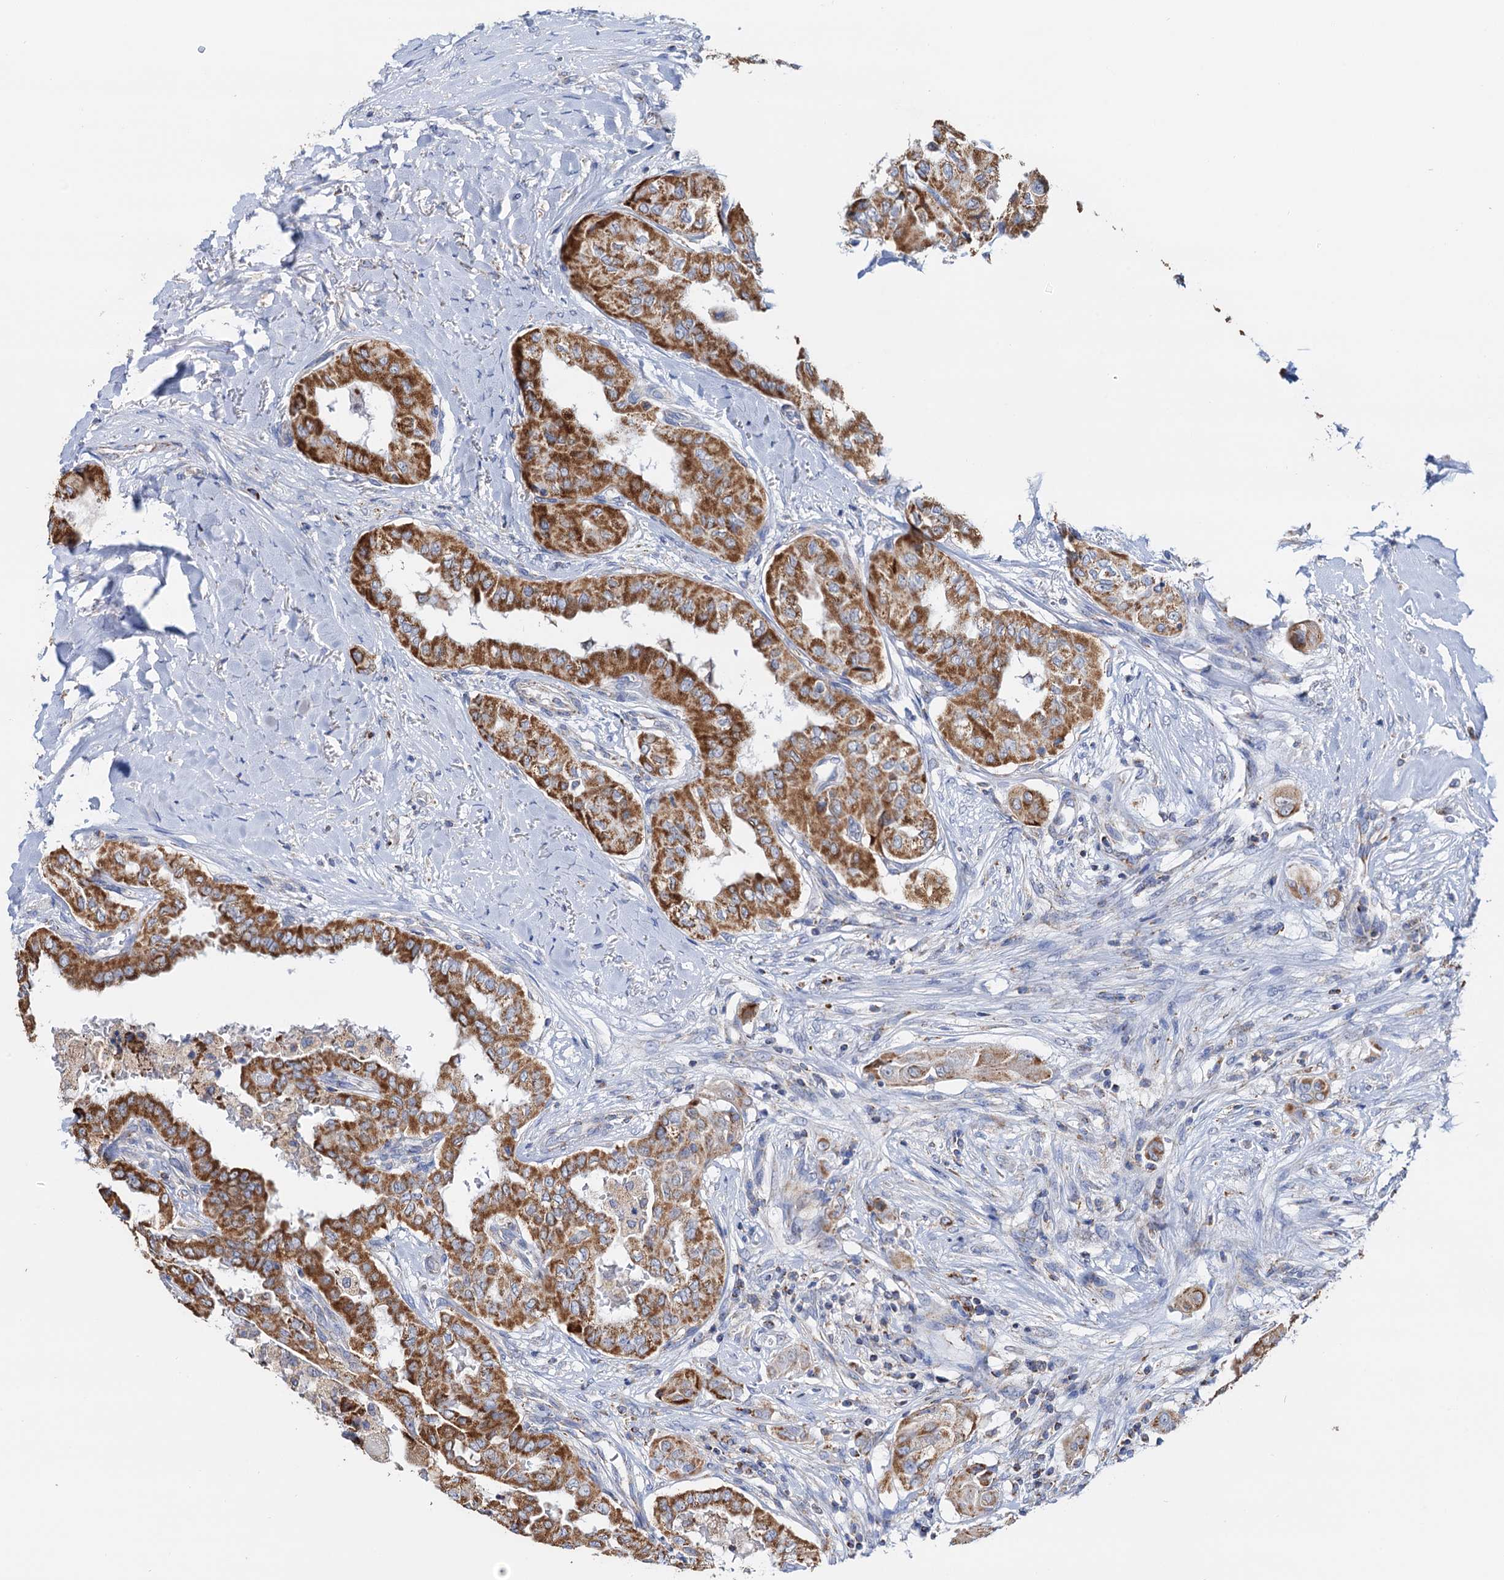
{"staining": {"intensity": "strong", "quantity": ">75%", "location": "cytoplasmic/membranous"}, "tissue": "thyroid cancer", "cell_type": "Tumor cells", "image_type": "cancer", "snomed": [{"axis": "morphology", "description": "Papillary adenocarcinoma, NOS"}, {"axis": "topography", "description": "Thyroid gland"}], "caption": "There is high levels of strong cytoplasmic/membranous staining in tumor cells of thyroid cancer (papillary adenocarcinoma), as demonstrated by immunohistochemical staining (brown color).", "gene": "C2CD3", "patient": {"sex": "female", "age": 59}}